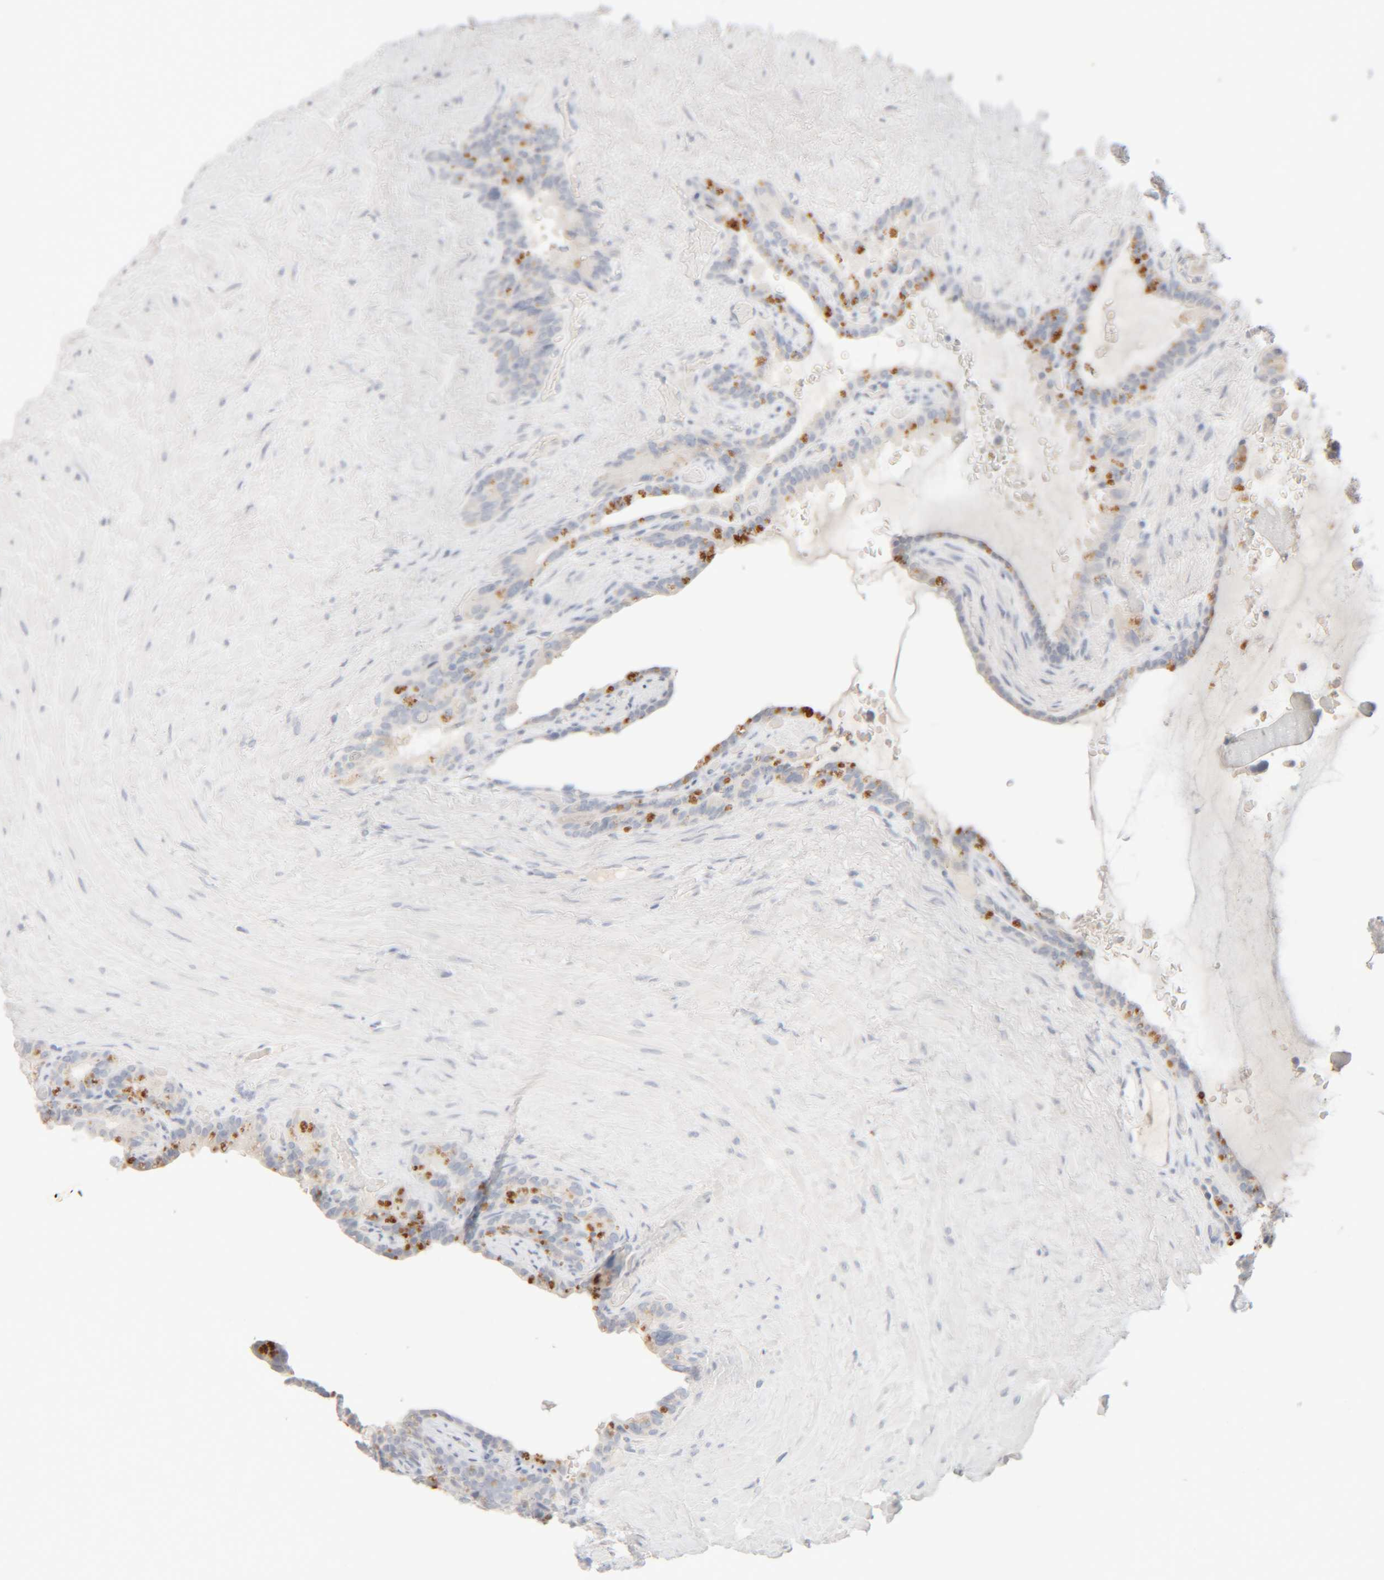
{"staining": {"intensity": "moderate", "quantity": "<25%", "location": "cytoplasmic/membranous"}, "tissue": "seminal vesicle", "cell_type": "Glandular cells", "image_type": "normal", "snomed": [{"axis": "morphology", "description": "Normal tissue, NOS"}, {"axis": "topography", "description": "Seminal veicle"}], "caption": "Seminal vesicle stained for a protein (brown) demonstrates moderate cytoplasmic/membranous positive expression in approximately <25% of glandular cells.", "gene": "RIDA", "patient": {"sex": "male", "age": 80}}